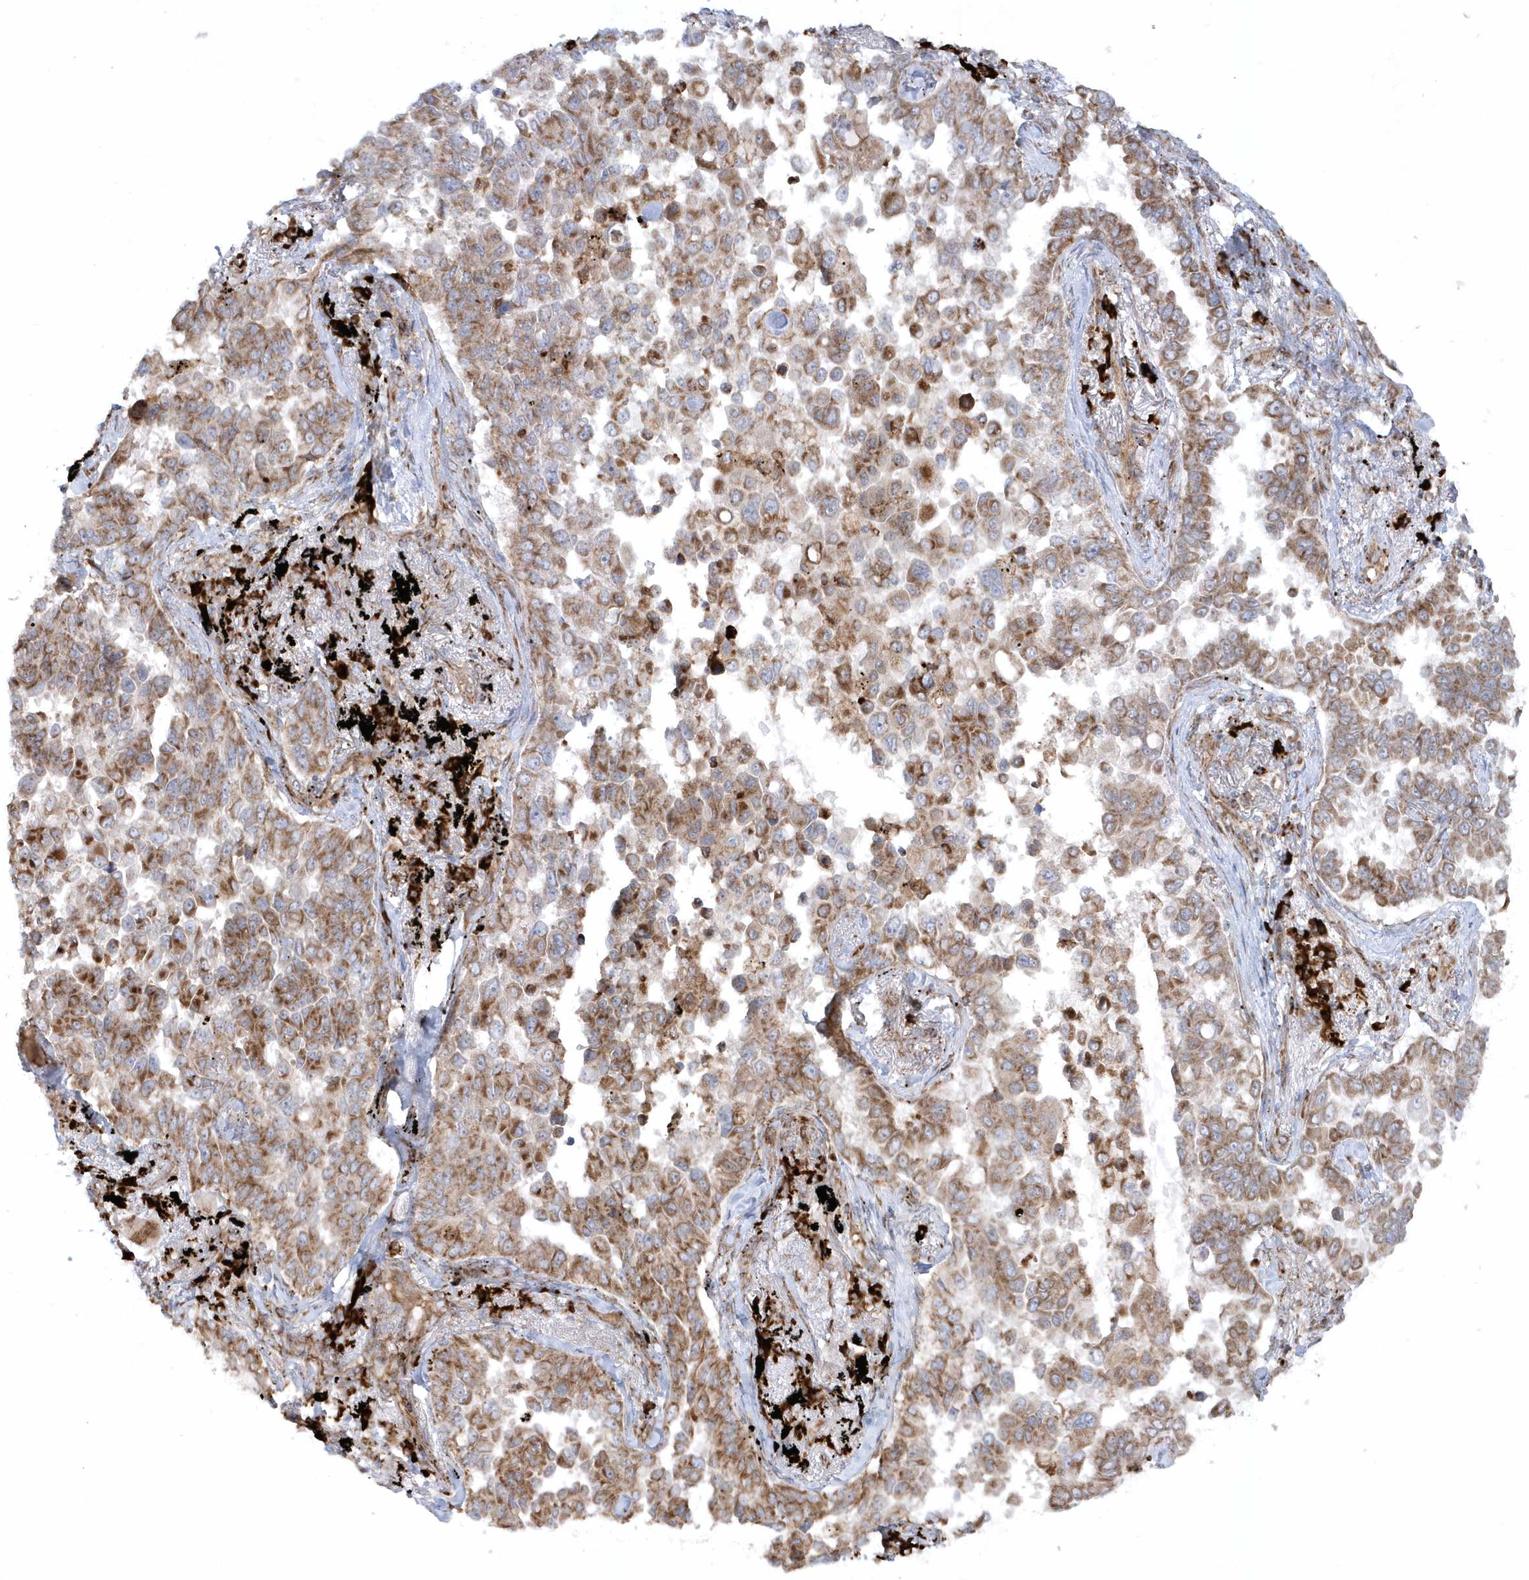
{"staining": {"intensity": "moderate", "quantity": ">75%", "location": "cytoplasmic/membranous"}, "tissue": "lung cancer", "cell_type": "Tumor cells", "image_type": "cancer", "snomed": [{"axis": "morphology", "description": "Adenocarcinoma, NOS"}, {"axis": "topography", "description": "Lung"}], "caption": "Moderate cytoplasmic/membranous protein staining is identified in about >75% of tumor cells in lung adenocarcinoma.", "gene": "SH3BP2", "patient": {"sex": "female", "age": 67}}